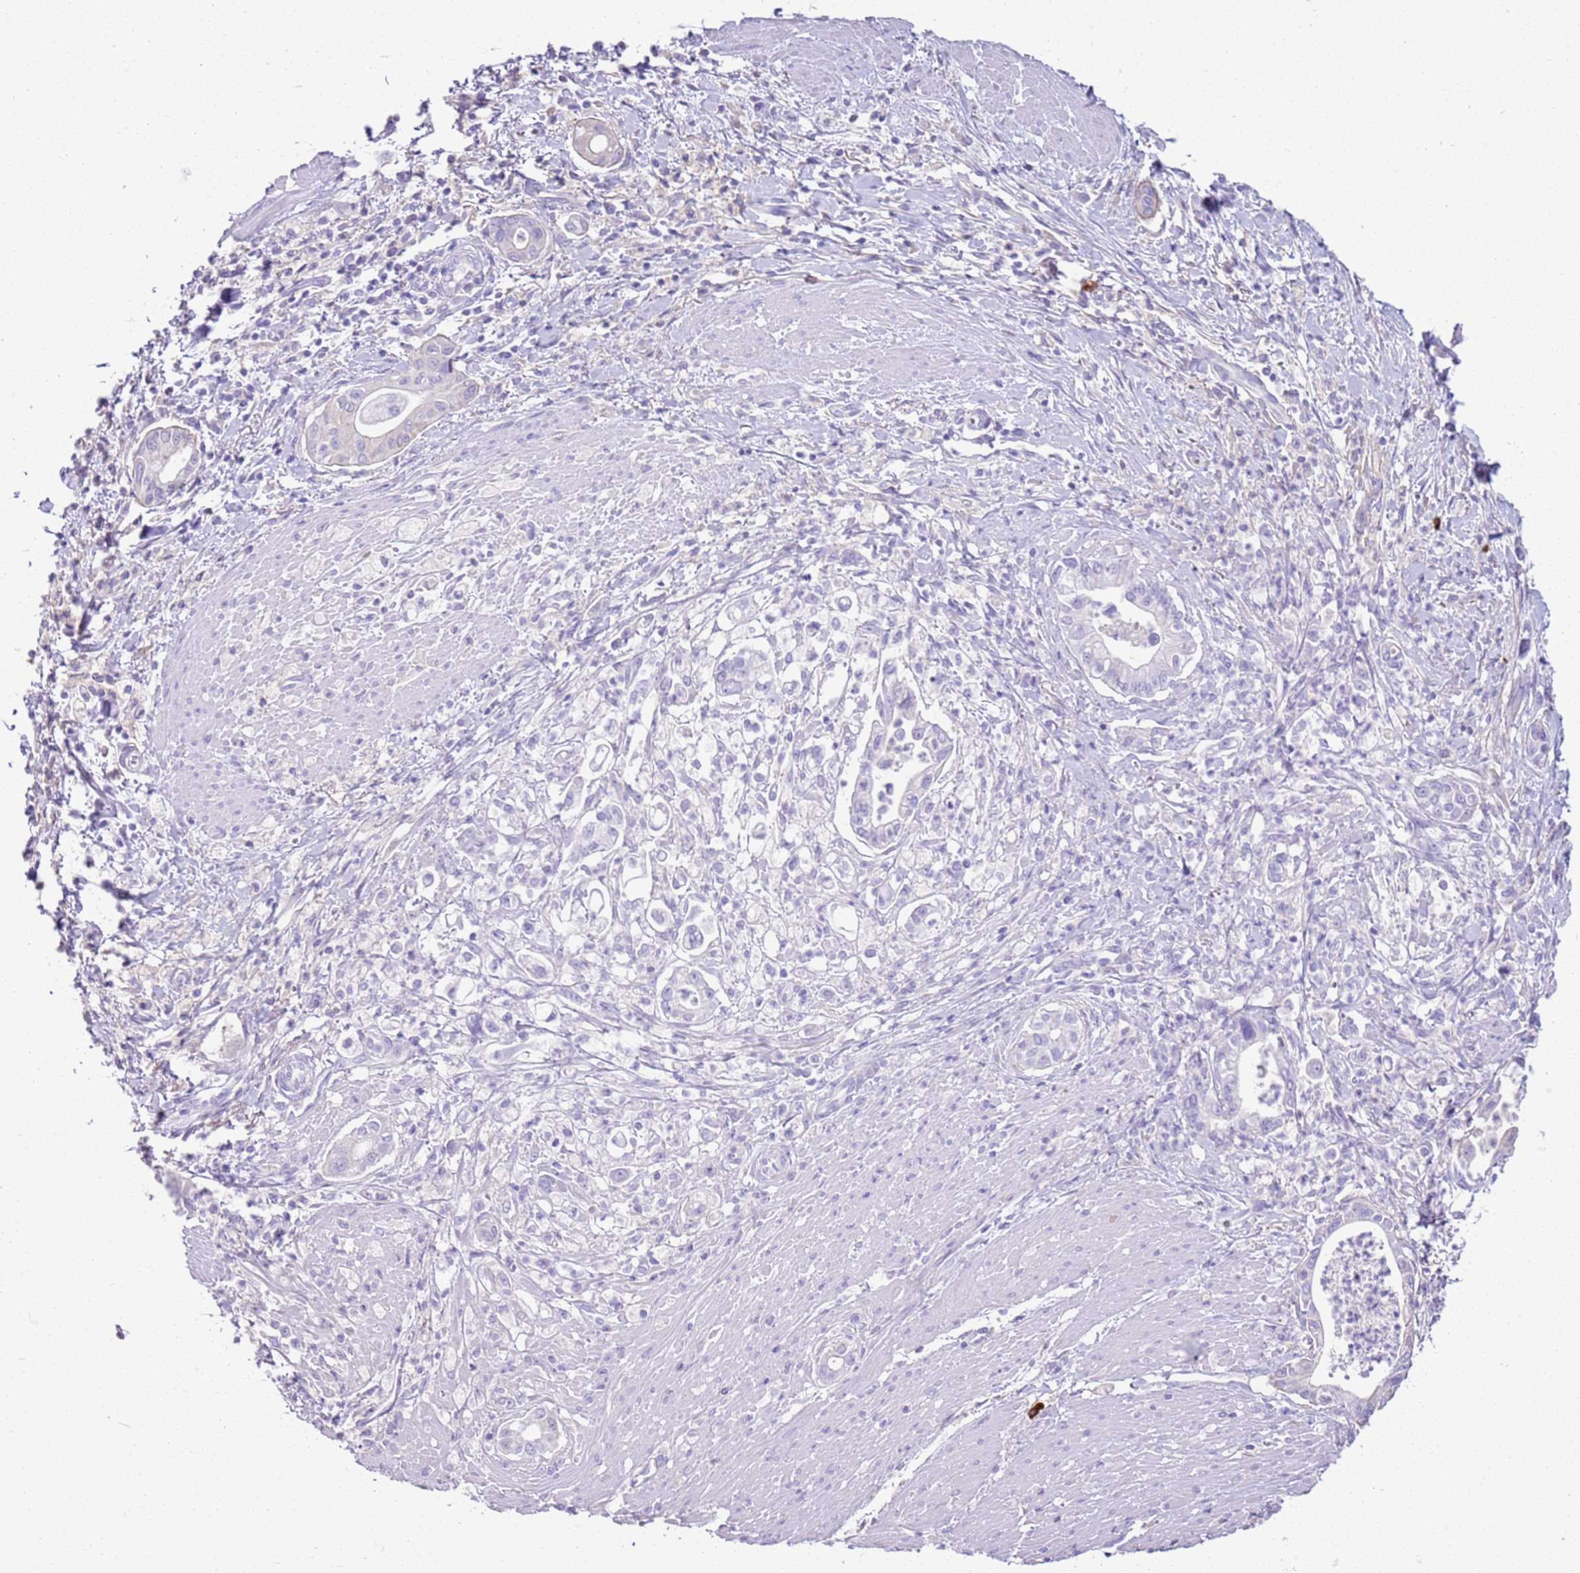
{"staining": {"intensity": "negative", "quantity": "none", "location": "none"}, "tissue": "pancreatic cancer", "cell_type": "Tumor cells", "image_type": "cancer", "snomed": [{"axis": "morphology", "description": "Adenocarcinoma, NOS"}, {"axis": "topography", "description": "Pancreas"}], "caption": "IHC of pancreatic adenocarcinoma displays no expression in tumor cells. Brightfield microscopy of immunohistochemistry stained with DAB (brown) and hematoxylin (blue), captured at high magnification.", "gene": "IGKV3D-11", "patient": {"sex": "male", "age": 78}}